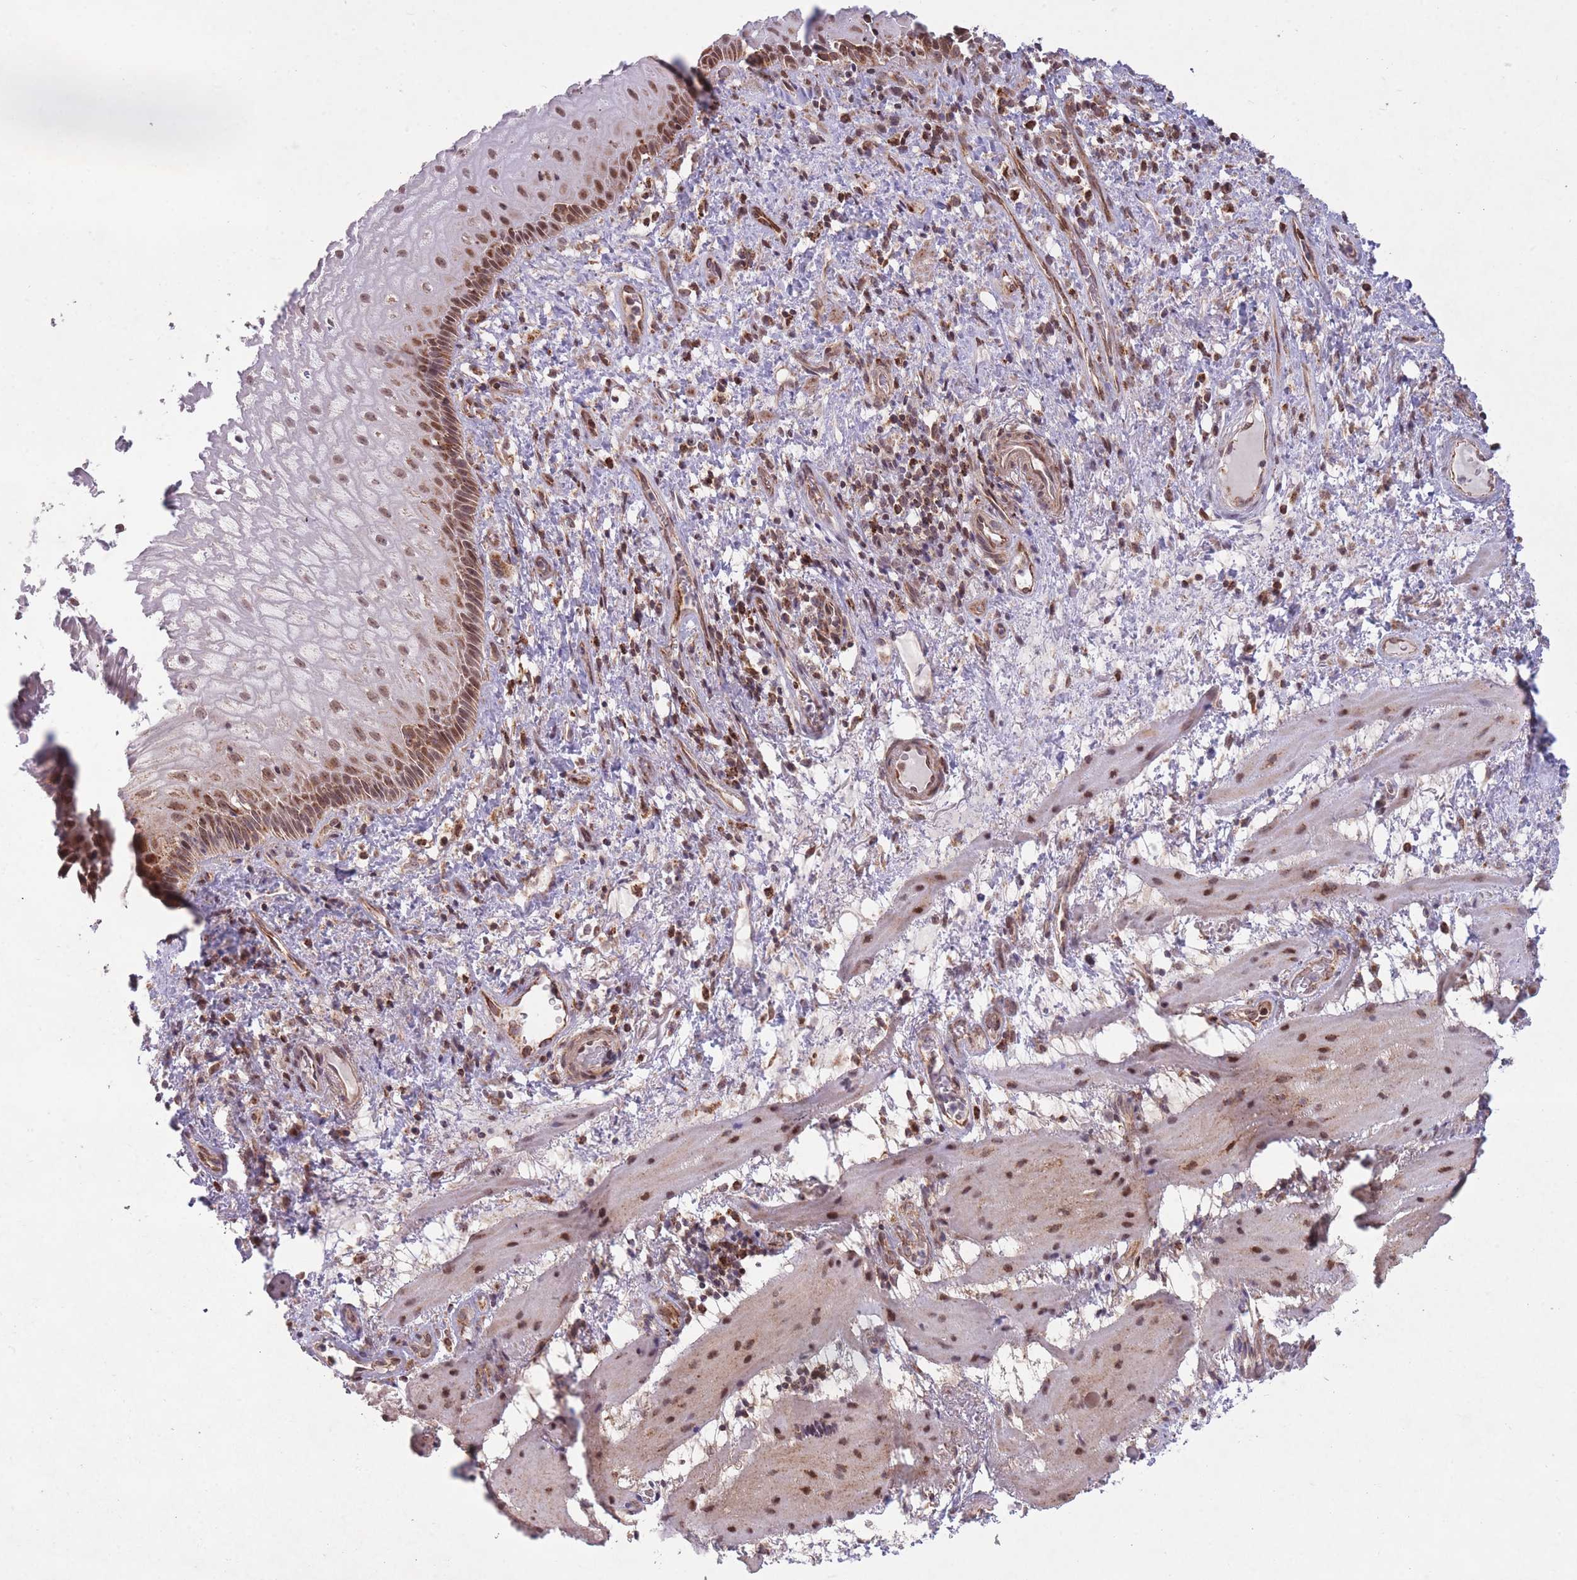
{"staining": {"intensity": "moderate", "quantity": "25%-75%", "location": "cytoplasmic/membranous,nuclear"}, "tissue": "esophagus", "cell_type": "Squamous epithelial cells", "image_type": "normal", "snomed": [{"axis": "morphology", "description": "Normal tissue, NOS"}, {"axis": "topography", "description": "Esophagus"}], "caption": "IHC of unremarkable esophagus displays medium levels of moderate cytoplasmic/membranous,nuclear expression in about 25%-75% of squamous epithelial cells. The staining was performed using DAB, with brown indicating positive protein expression. Nuclei are stained blue with hematoxylin.", "gene": "DPYSL4", "patient": {"sex": "female", "age": 75}}